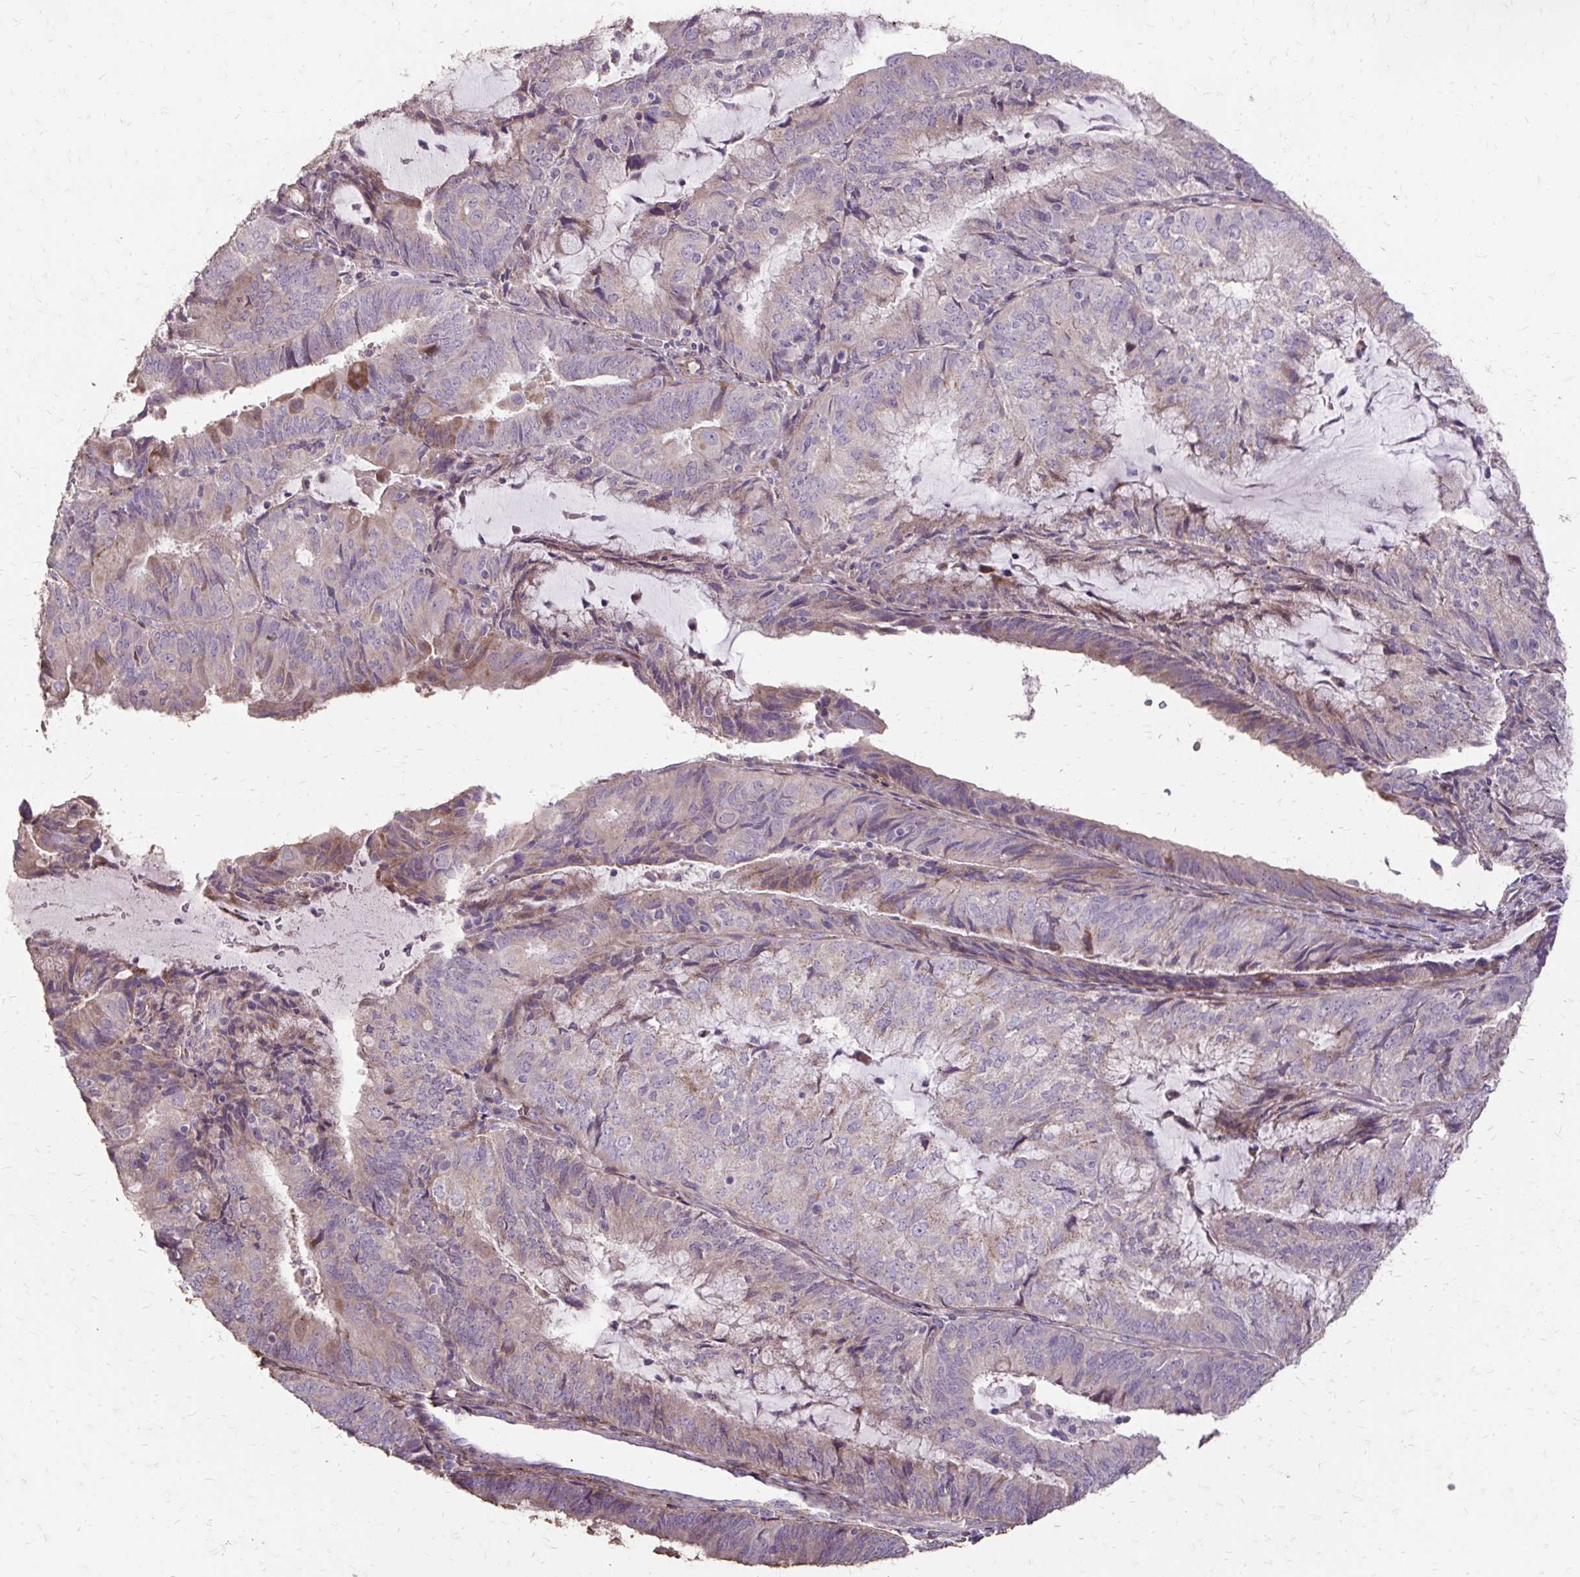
{"staining": {"intensity": "weak", "quantity": "<25%", "location": "cytoplasmic/membranous"}, "tissue": "endometrial cancer", "cell_type": "Tumor cells", "image_type": "cancer", "snomed": [{"axis": "morphology", "description": "Adenocarcinoma, NOS"}, {"axis": "topography", "description": "Endometrium"}], "caption": "This is an IHC micrograph of human endometrial cancer. There is no positivity in tumor cells.", "gene": "MYORG", "patient": {"sex": "female", "age": 81}}